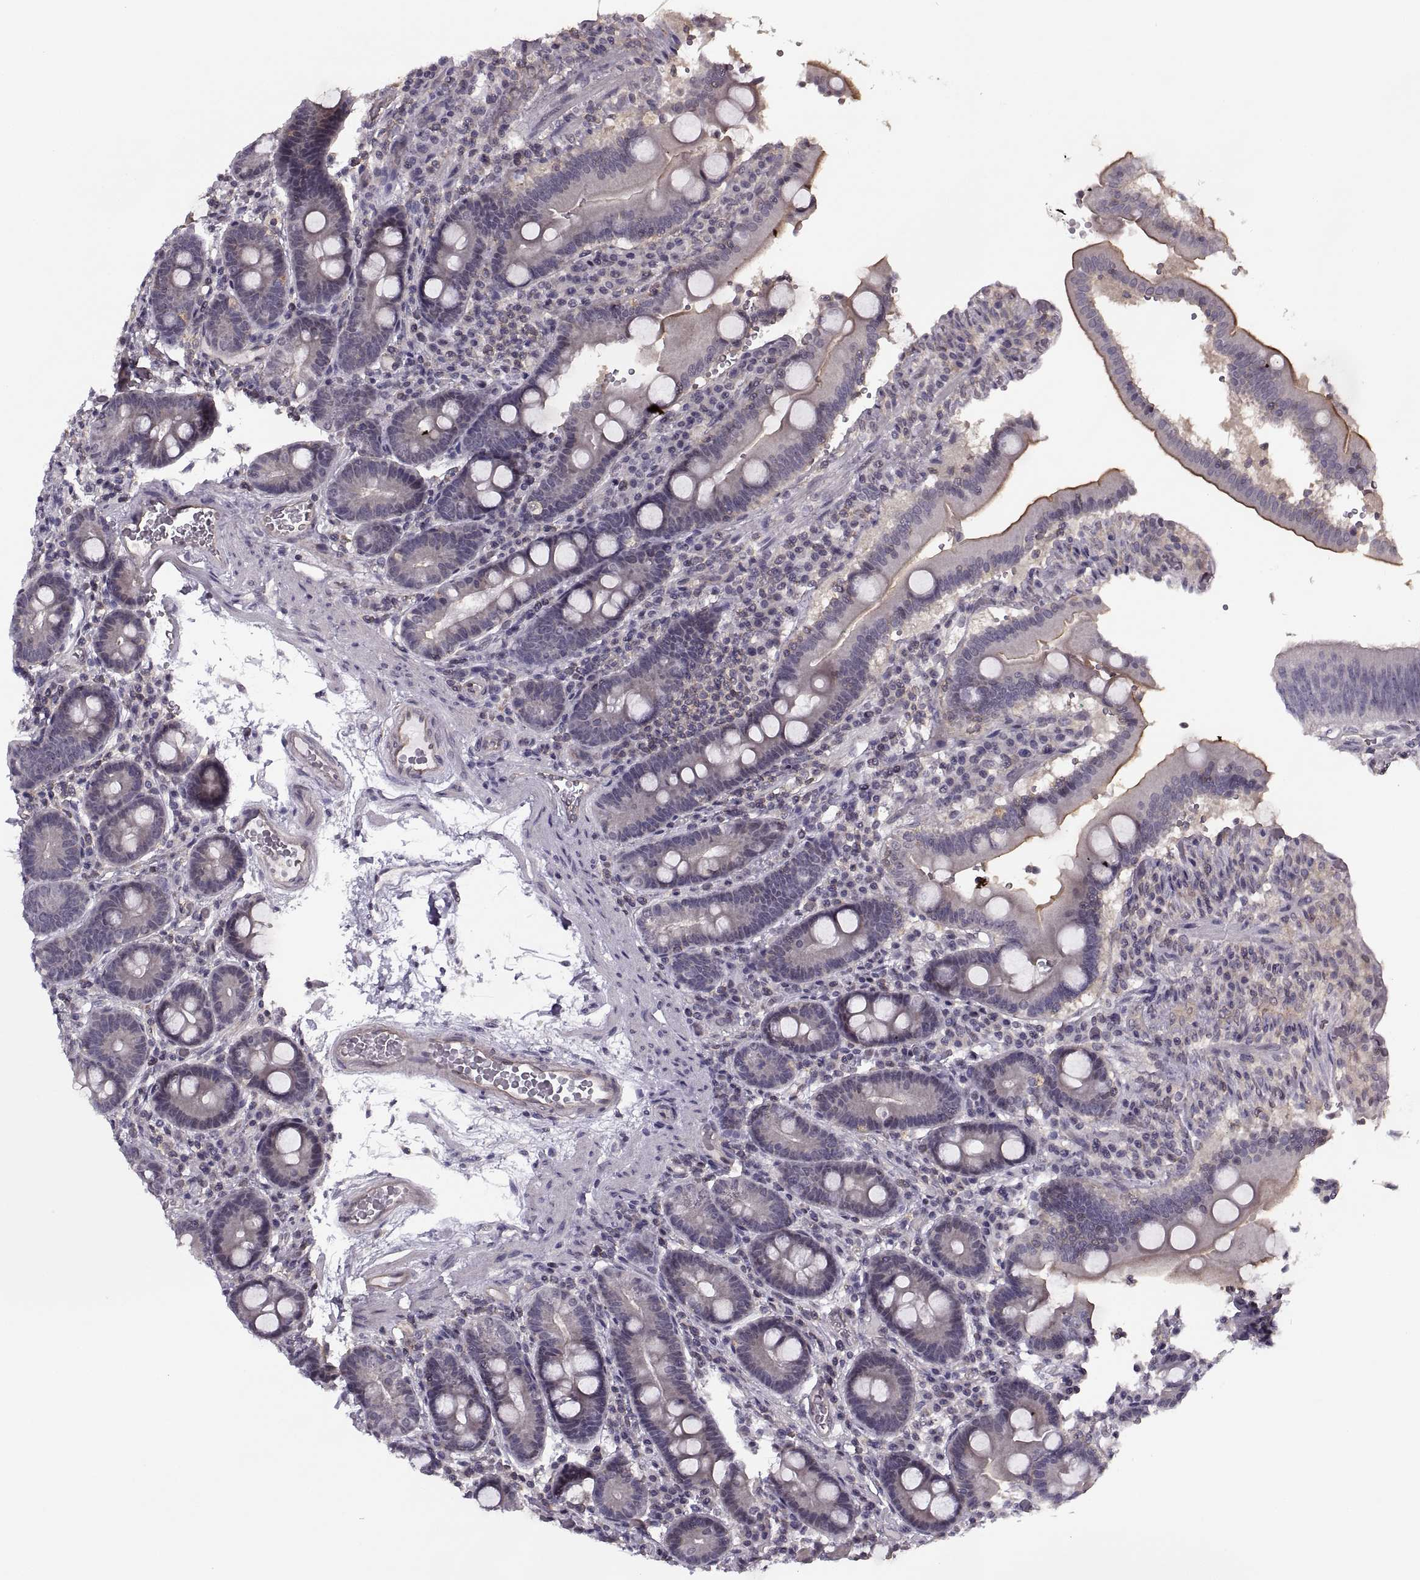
{"staining": {"intensity": "moderate", "quantity": "<25%", "location": "cytoplasmic/membranous"}, "tissue": "duodenum", "cell_type": "Glandular cells", "image_type": "normal", "snomed": [{"axis": "morphology", "description": "Normal tissue, NOS"}, {"axis": "topography", "description": "Duodenum"}], "caption": "The photomicrograph demonstrates a brown stain indicating the presence of a protein in the cytoplasmic/membranous of glandular cells in duodenum. (DAB (3,3'-diaminobenzidine) = brown stain, brightfield microscopy at high magnification).", "gene": "LUZP2", "patient": {"sex": "female", "age": 62}}